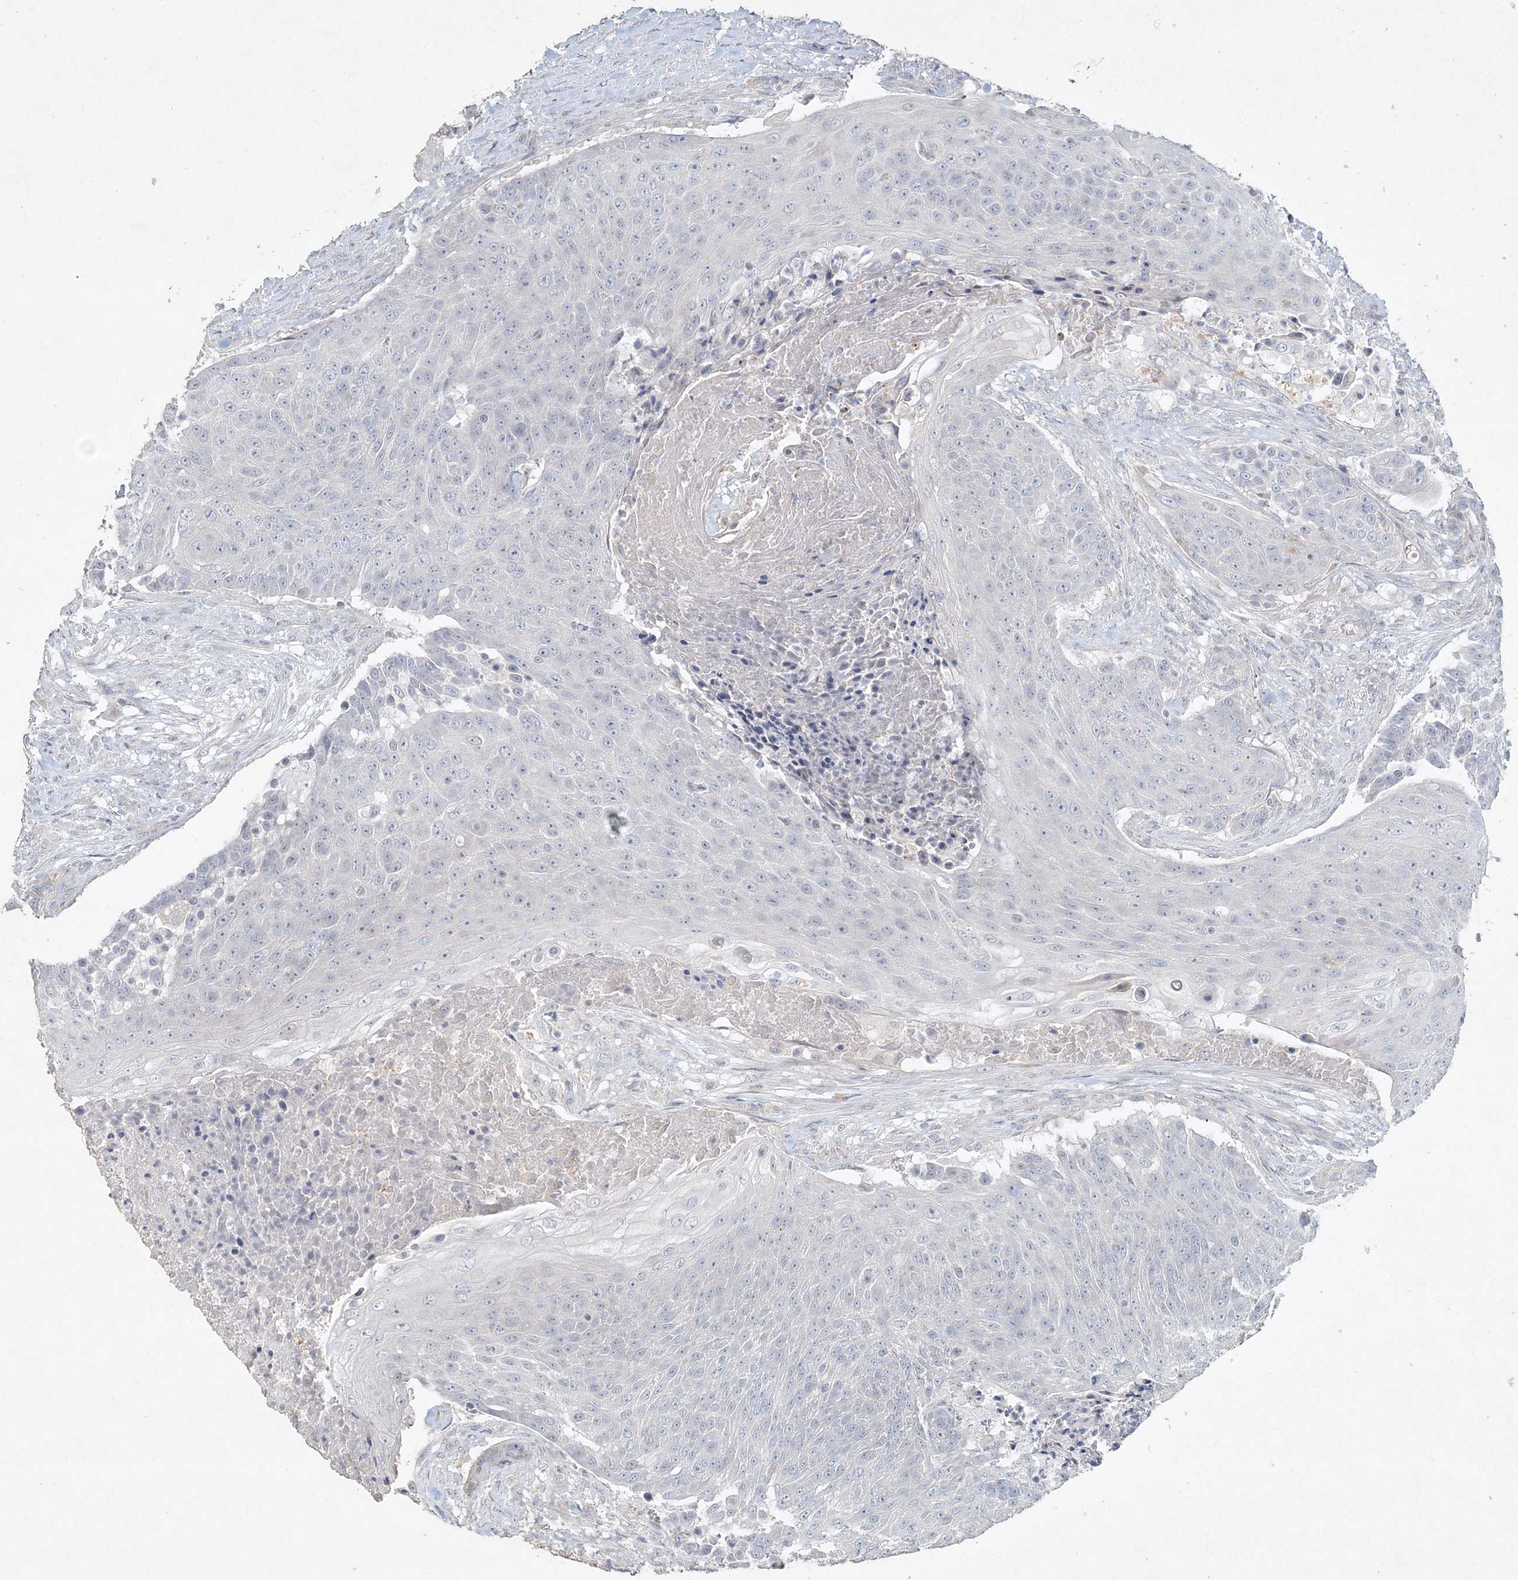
{"staining": {"intensity": "negative", "quantity": "none", "location": "none"}, "tissue": "urothelial cancer", "cell_type": "Tumor cells", "image_type": "cancer", "snomed": [{"axis": "morphology", "description": "Urothelial carcinoma, High grade"}, {"axis": "topography", "description": "Urinary bladder"}], "caption": "DAB immunohistochemical staining of high-grade urothelial carcinoma shows no significant expression in tumor cells.", "gene": "DNAH5", "patient": {"sex": "female", "age": 63}}